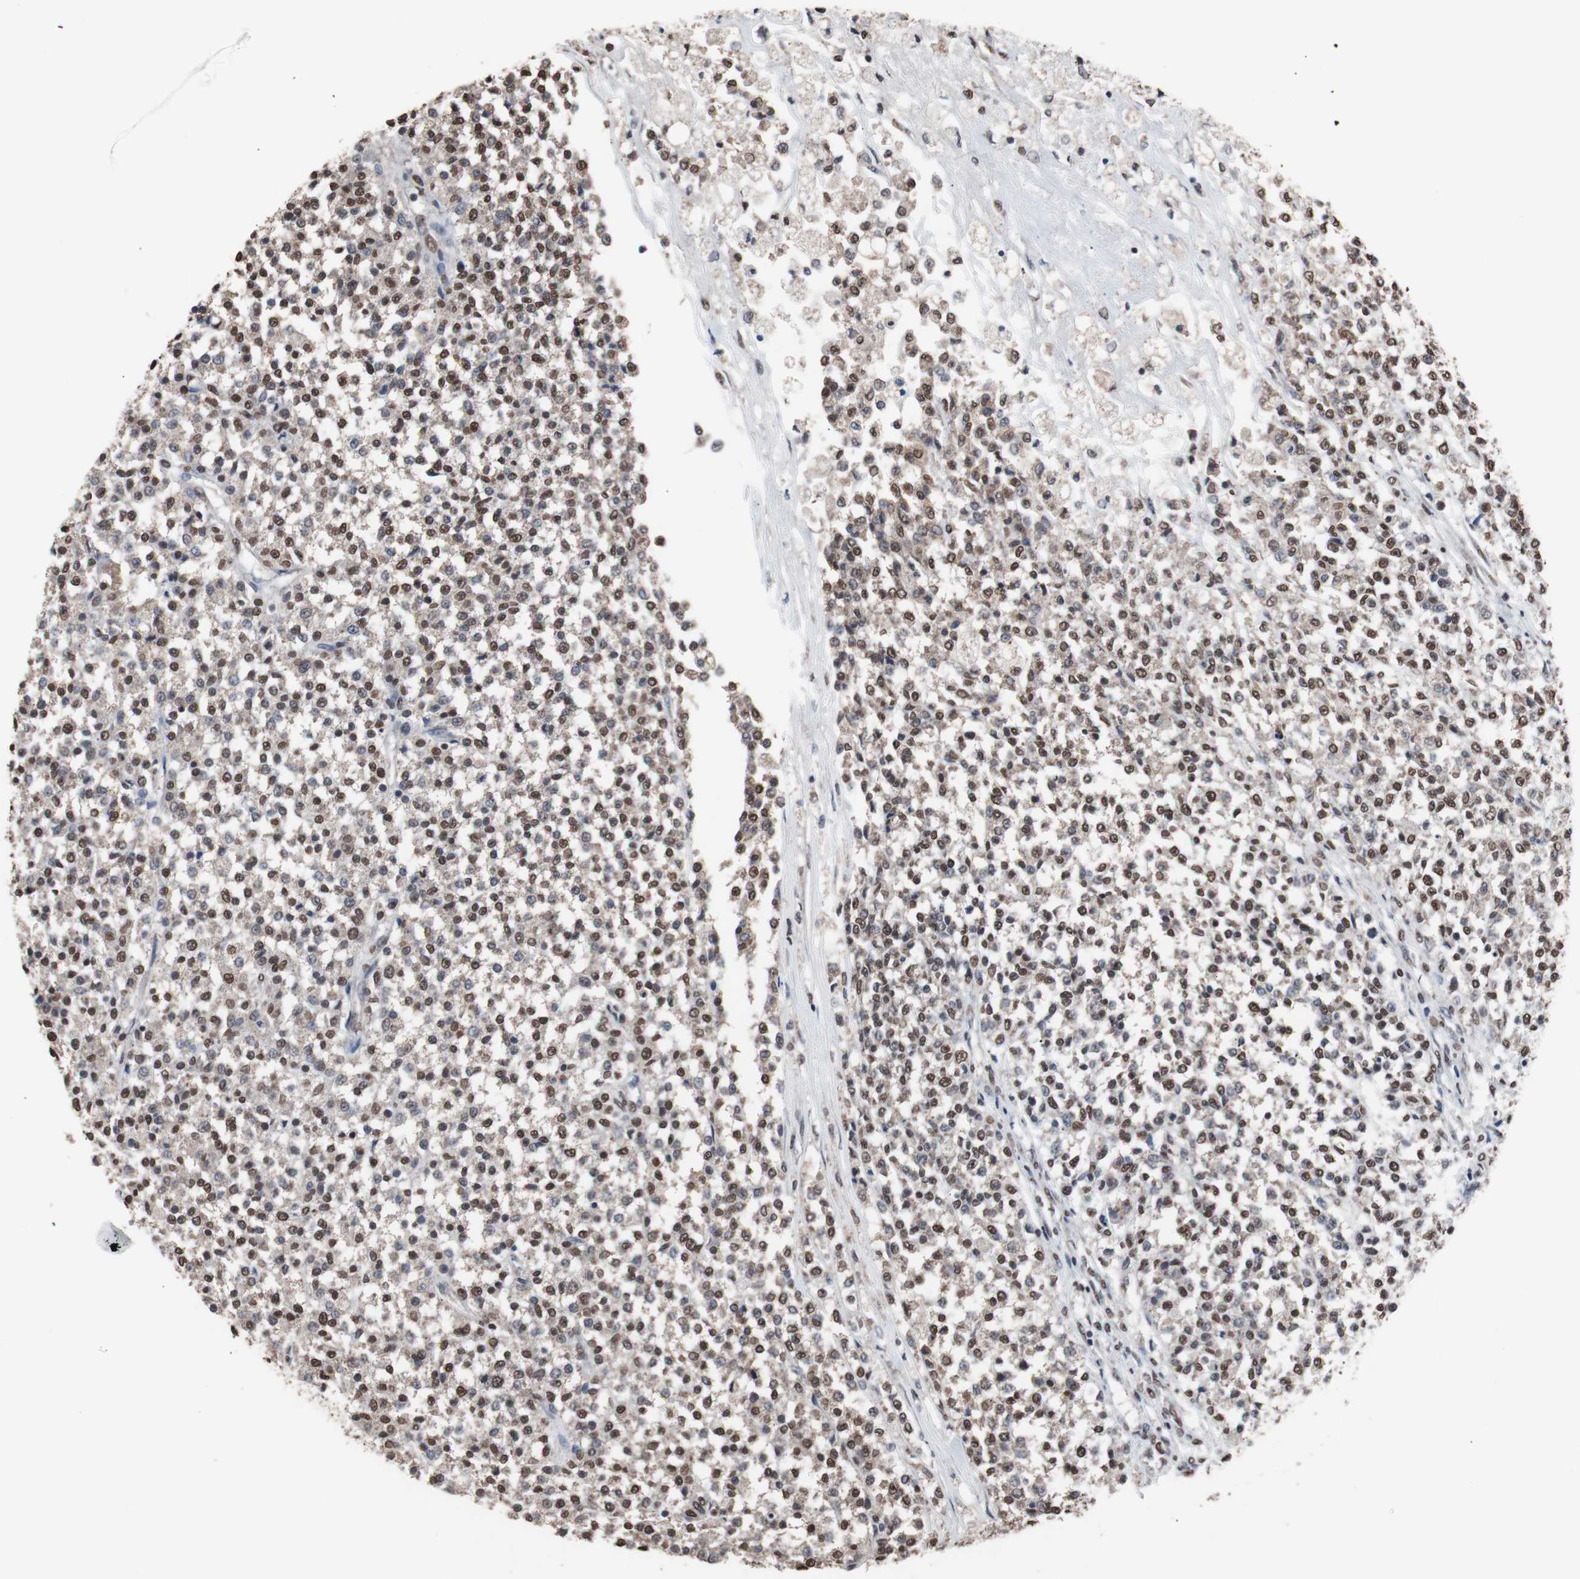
{"staining": {"intensity": "moderate", "quantity": ">75%", "location": "nuclear"}, "tissue": "testis cancer", "cell_type": "Tumor cells", "image_type": "cancer", "snomed": [{"axis": "morphology", "description": "Seminoma, NOS"}, {"axis": "topography", "description": "Testis"}], "caption": "Immunohistochemical staining of seminoma (testis) demonstrates moderate nuclear protein expression in approximately >75% of tumor cells. (DAB IHC, brown staining for protein, blue staining for nuclei).", "gene": "MED27", "patient": {"sex": "male", "age": 59}}